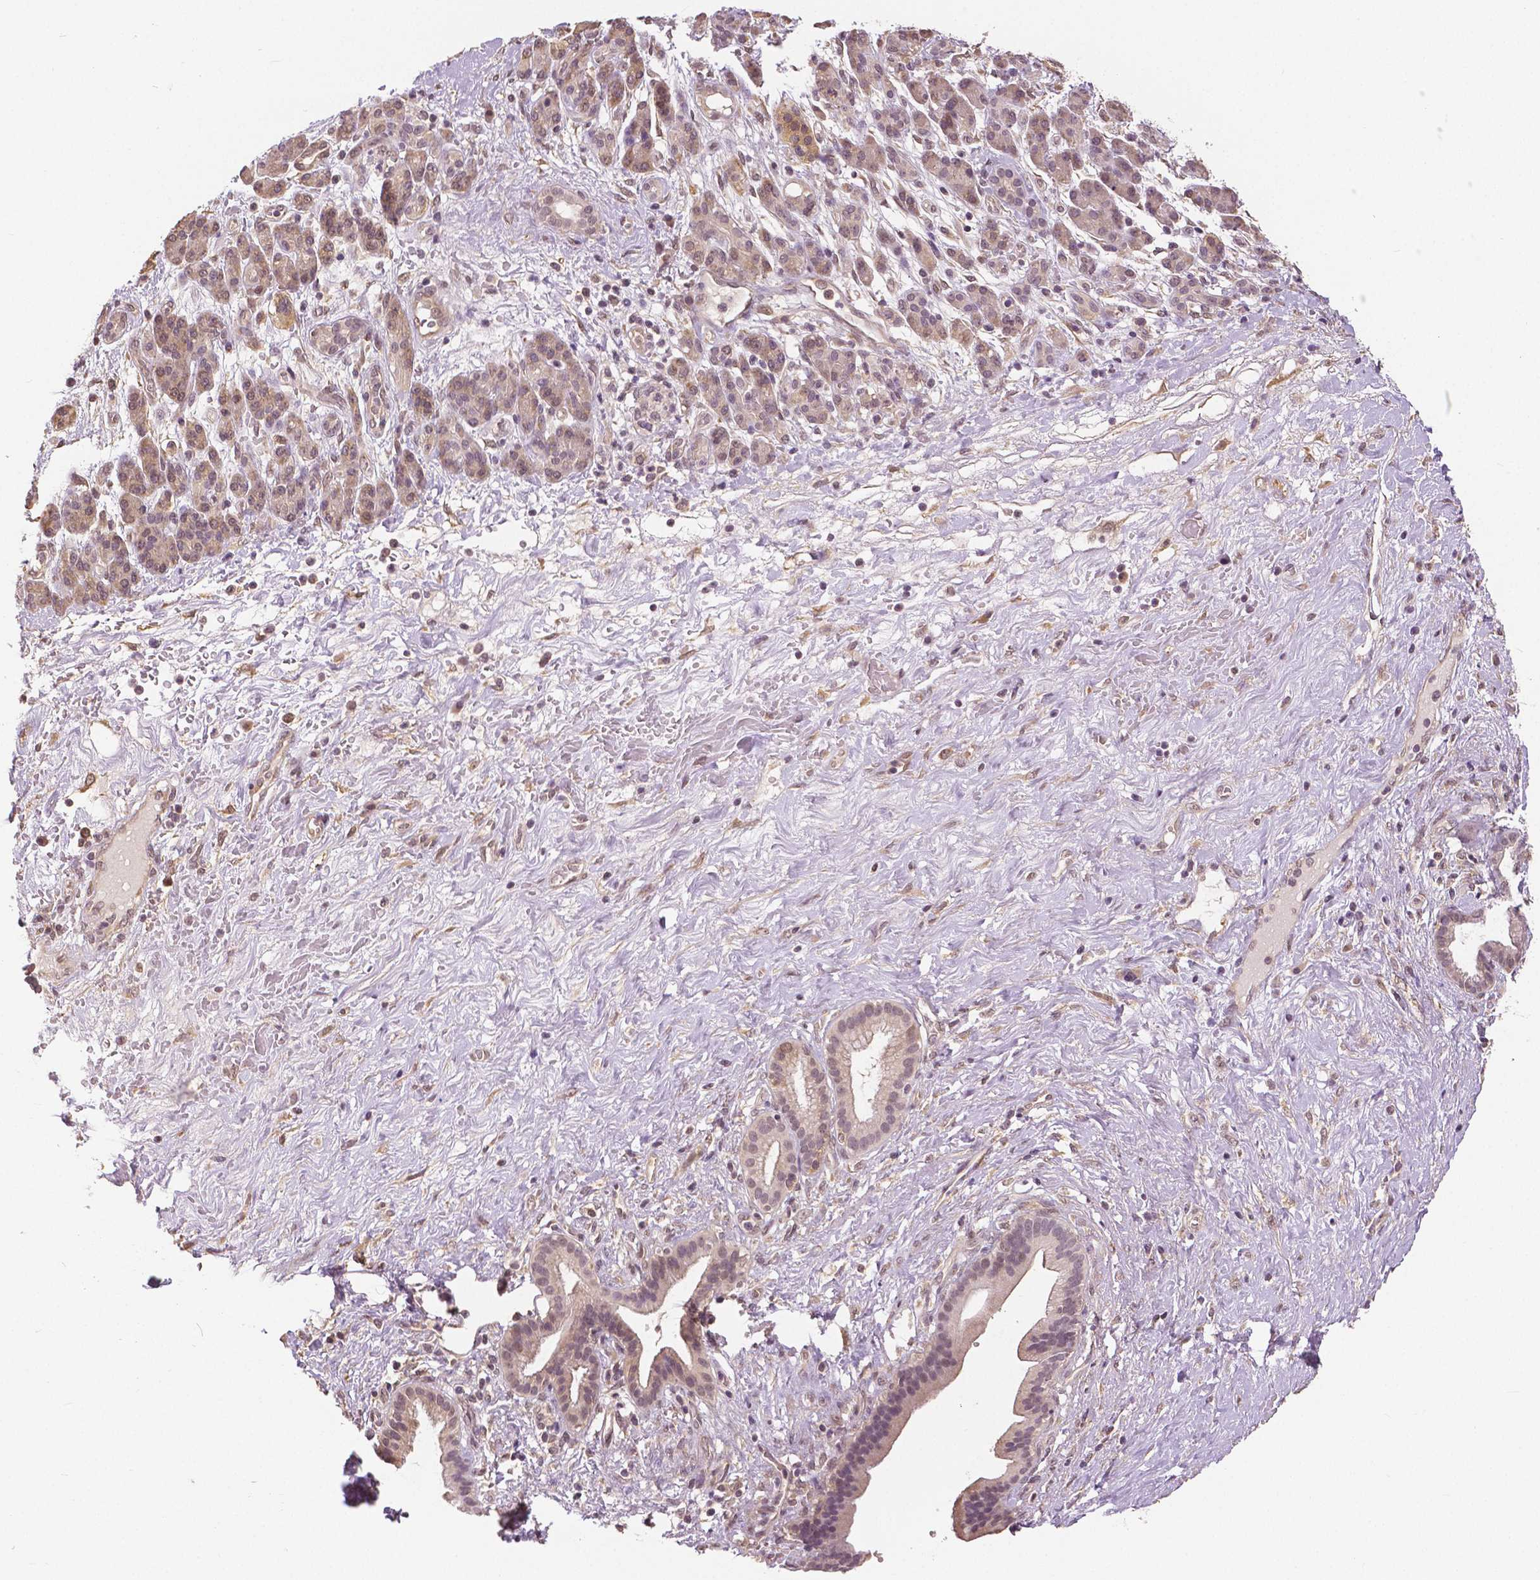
{"staining": {"intensity": "weak", "quantity": "<25%", "location": "cytoplasmic/membranous"}, "tissue": "pancreatic cancer", "cell_type": "Tumor cells", "image_type": "cancer", "snomed": [{"axis": "morphology", "description": "Adenocarcinoma, NOS"}, {"axis": "topography", "description": "Pancreas"}], "caption": "This histopathology image is of pancreatic cancer stained with immunohistochemistry (IHC) to label a protein in brown with the nuclei are counter-stained blue. There is no expression in tumor cells.", "gene": "MAP1LC3B", "patient": {"sex": "male", "age": 44}}